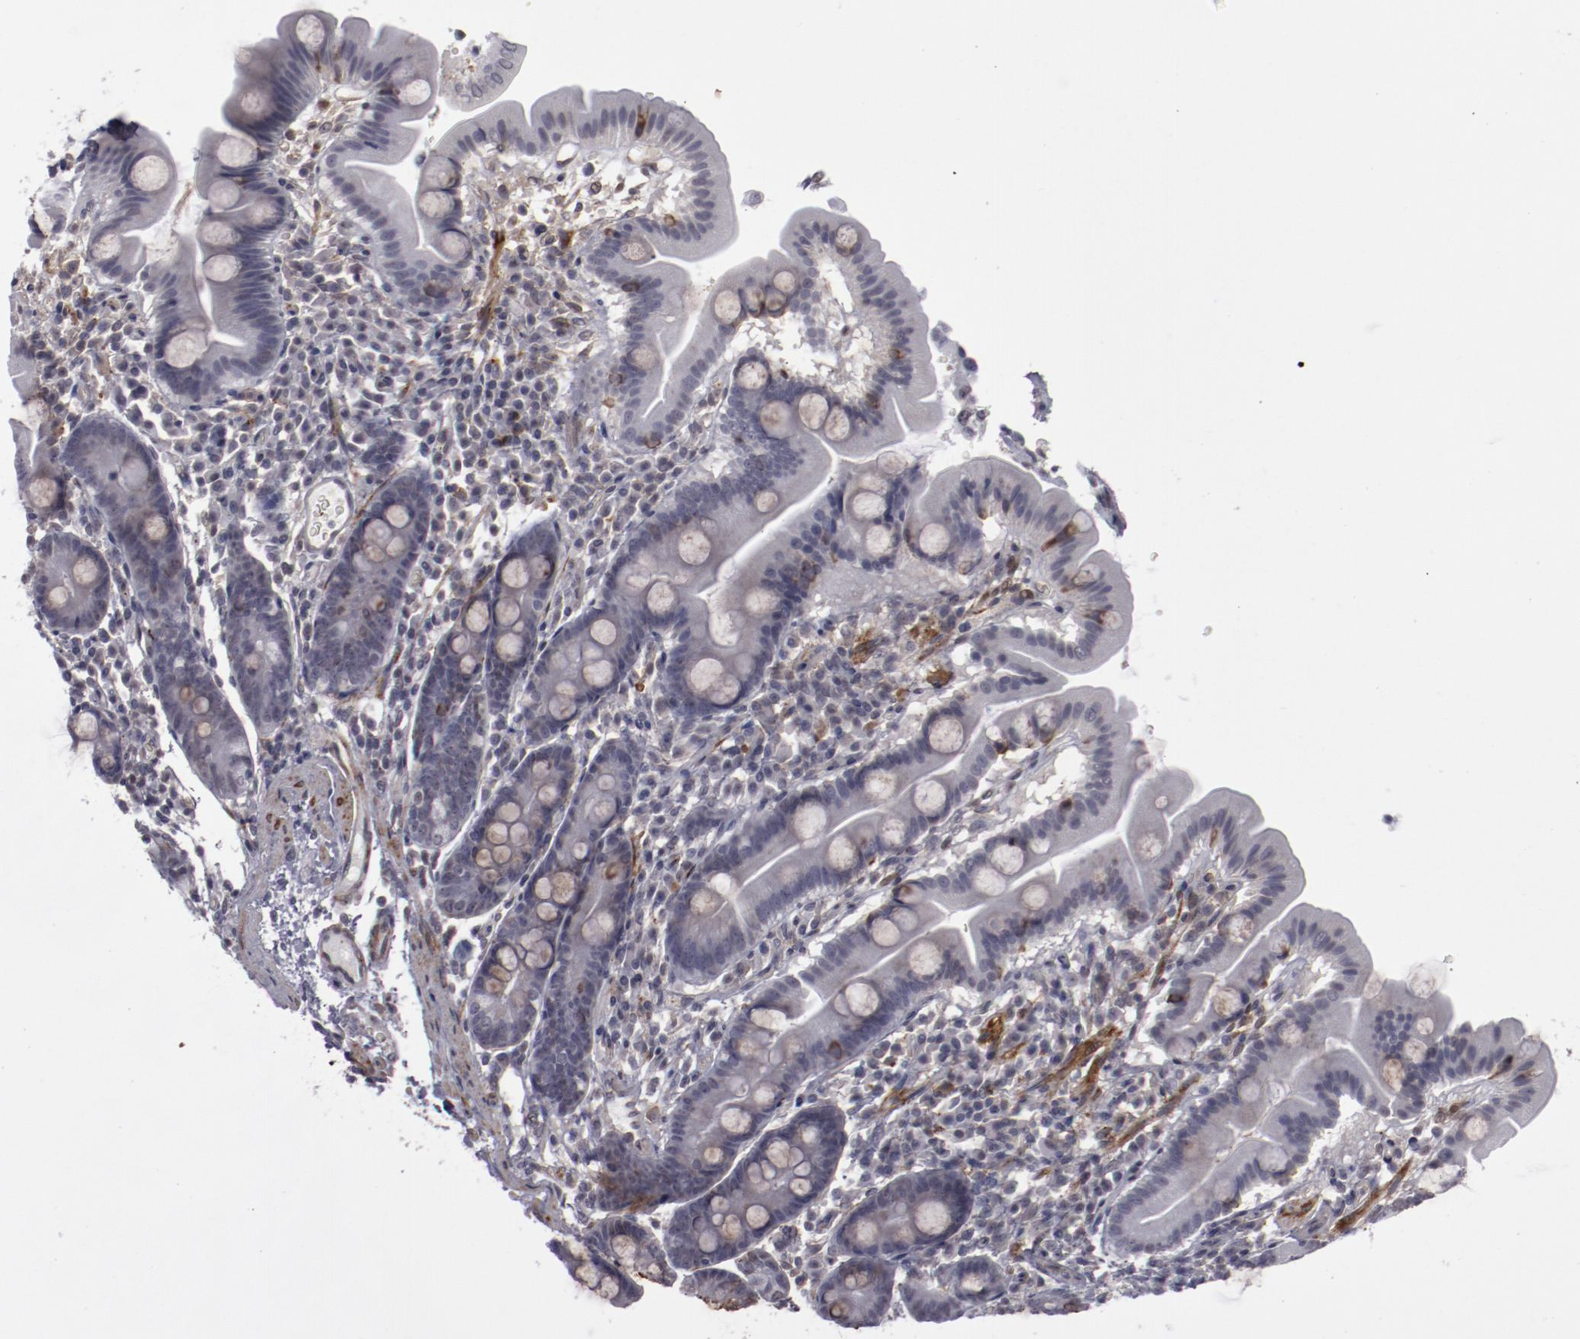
{"staining": {"intensity": "negative", "quantity": "none", "location": "none"}, "tissue": "duodenum", "cell_type": "Glandular cells", "image_type": "normal", "snomed": [{"axis": "morphology", "description": "Normal tissue, NOS"}, {"axis": "topography", "description": "Duodenum"}], "caption": "DAB immunohistochemical staining of benign duodenum exhibits no significant expression in glandular cells.", "gene": "LEF1", "patient": {"sex": "male", "age": 50}}